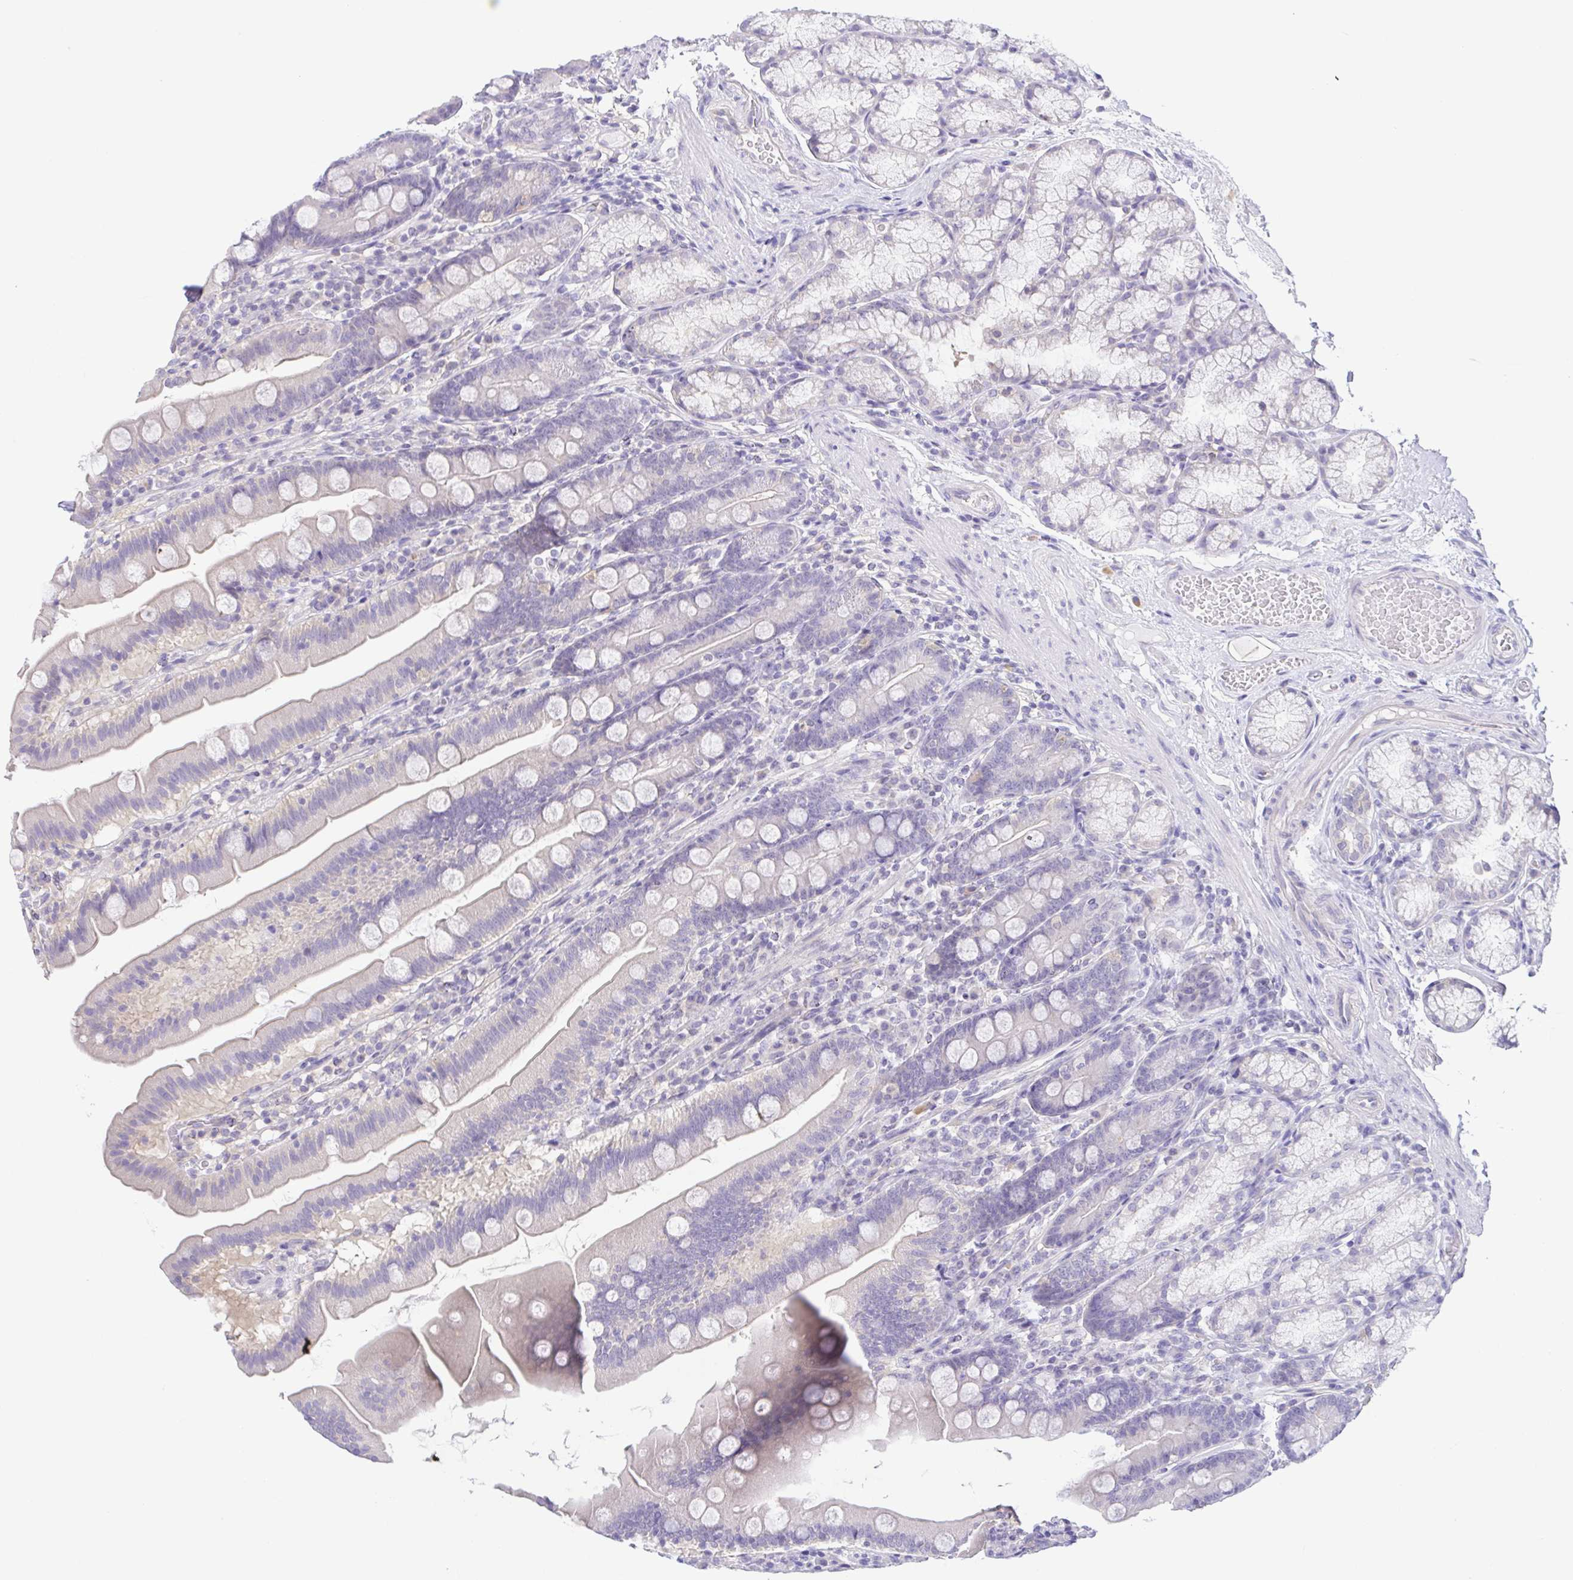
{"staining": {"intensity": "negative", "quantity": "none", "location": "none"}, "tissue": "duodenum", "cell_type": "Glandular cells", "image_type": "normal", "snomed": [{"axis": "morphology", "description": "Normal tissue, NOS"}, {"axis": "topography", "description": "Duodenum"}], "caption": "Human duodenum stained for a protein using immunohistochemistry (IHC) shows no staining in glandular cells.", "gene": "KRTDAP", "patient": {"sex": "female", "age": 67}}